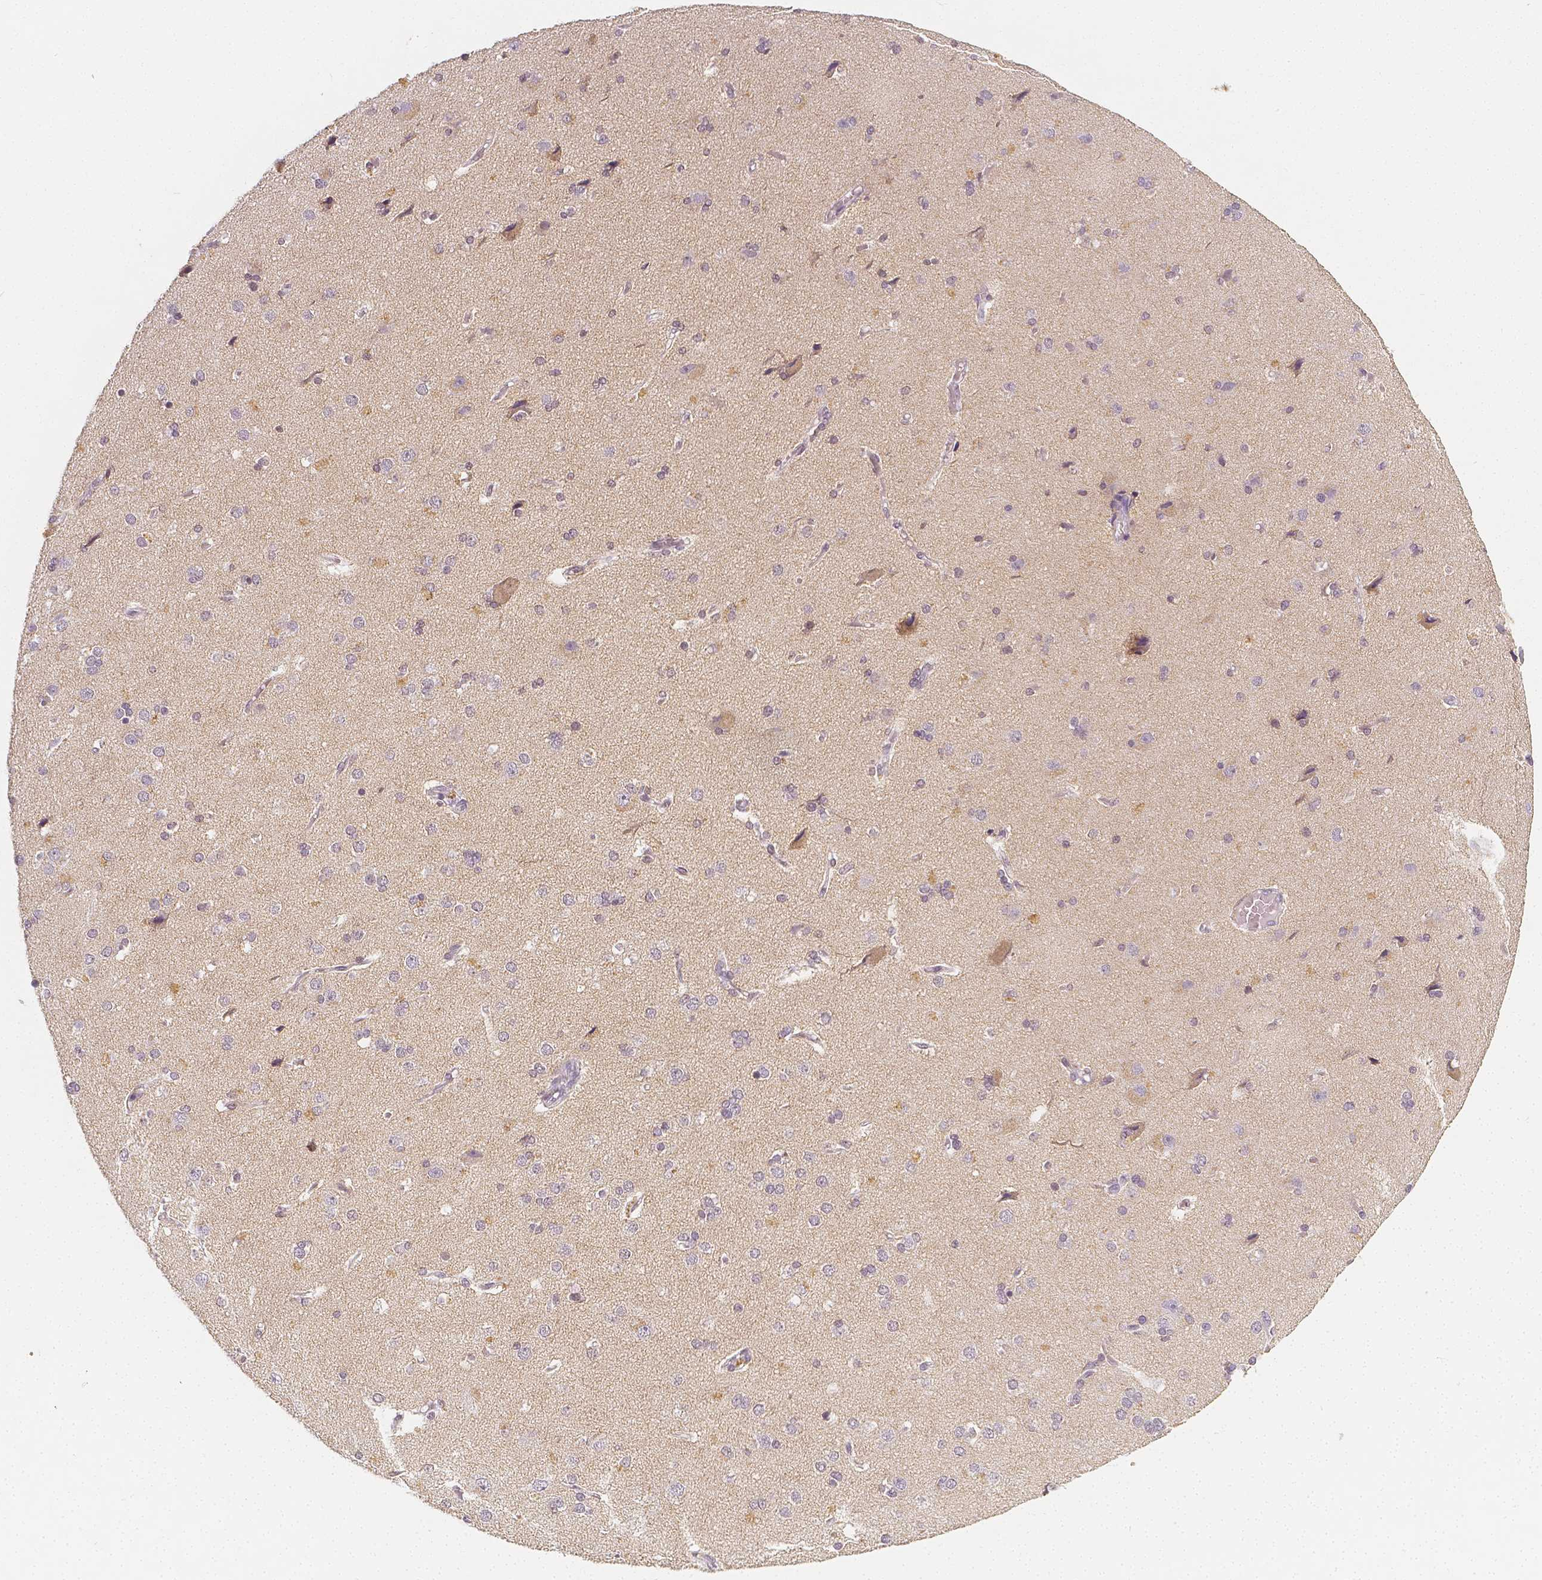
{"staining": {"intensity": "weak", "quantity": "25%-75%", "location": "cytoplasmic/membranous"}, "tissue": "cerebral cortex", "cell_type": "Endothelial cells", "image_type": "normal", "snomed": [{"axis": "morphology", "description": "Normal tissue, NOS"}, {"axis": "morphology", "description": "Glioma, malignant, High grade"}, {"axis": "topography", "description": "Cerebral cortex"}], "caption": "A histopathology image of human cerebral cortex stained for a protein exhibits weak cytoplasmic/membranous brown staining in endothelial cells. The staining was performed using DAB (3,3'-diaminobenzidine), with brown indicating positive protein expression. Nuclei are stained blue with hematoxylin.", "gene": "THY1", "patient": {"sex": "male", "age": 71}}